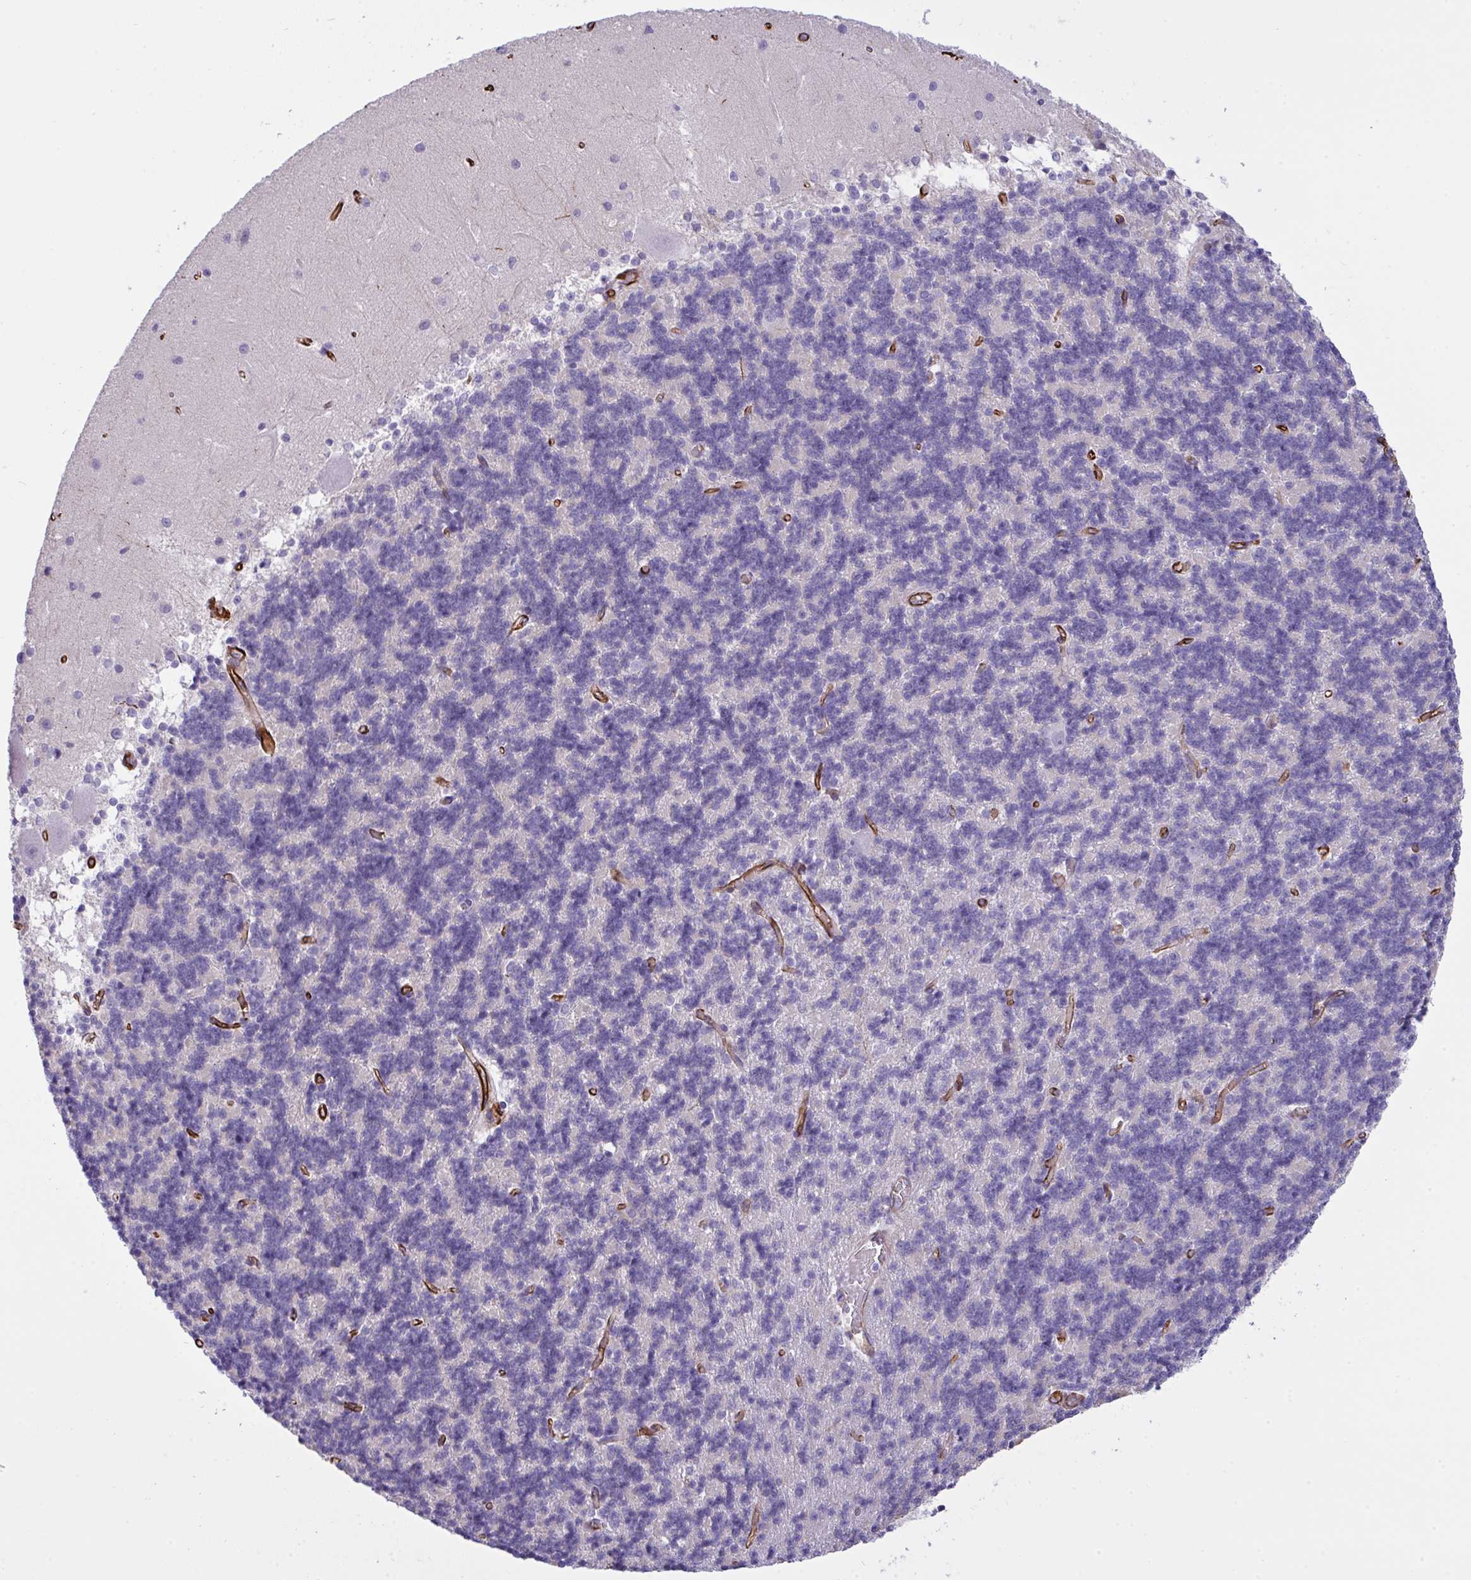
{"staining": {"intensity": "negative", "quantity": "none", "location": "none"}, "tissue": "cerebellum", "cell_type": "Cells in granular layer", "image_type": "normal", "snomed": [{"axis": "morphology", "description": "Normal tissue, NOS"}, {"axis": "topography", "description": "Cerebellum"}], "caption": "Immunohistochemical staining of normal cerebellum exhibits no significant expression in cells in granular layer. (Immunohistochemistry (ihc), brightfield microscopy, high magnification).", "gene": "SLC35B1", "patient": {"sex": "male", "age": 37}}